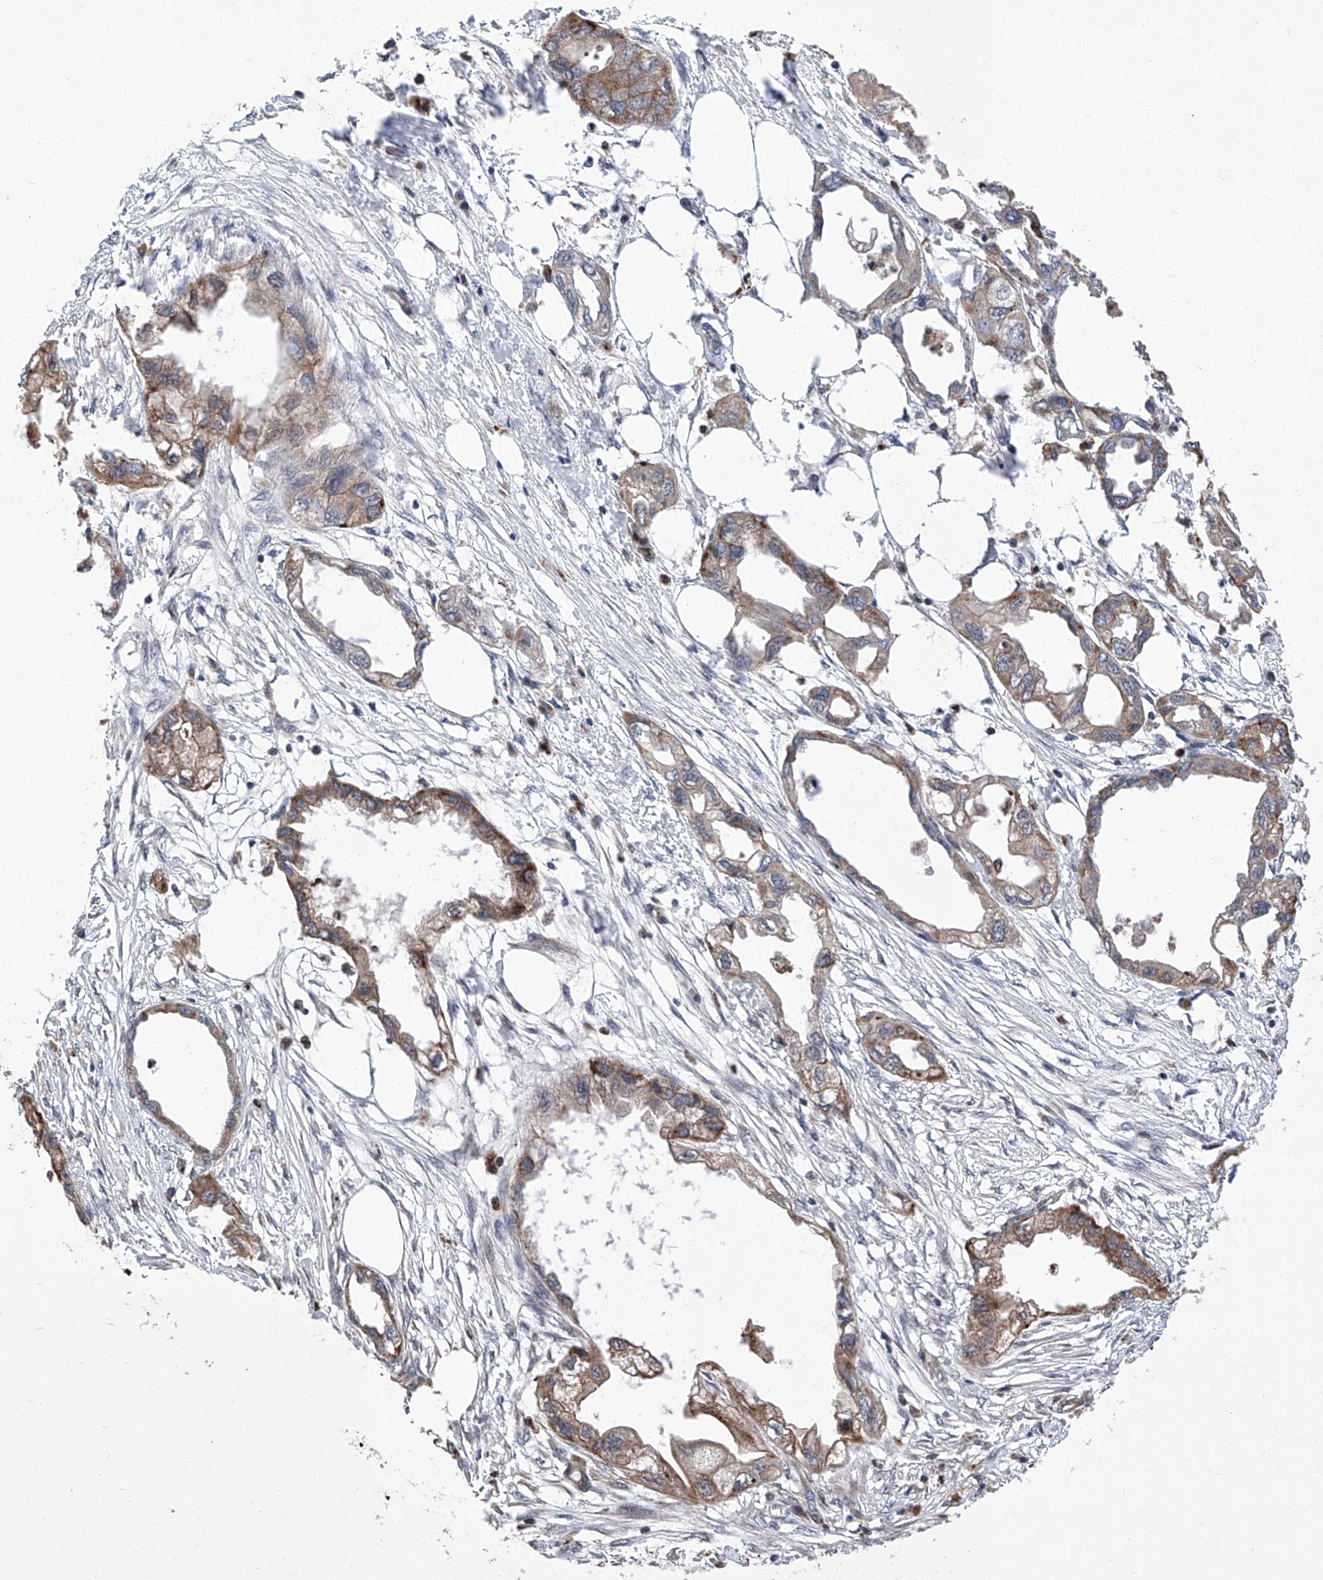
{"staining": {"intensity": "weak", "quantity": "25%-75%", "location": "cytoplasmic/membranous"}, "tissue": "endometrial cancer", "cell_type": "Tumor cells", "image_type": "cancer", "snomed": [{"axis": "morphology", "description": "Adenocarcinoma, NOS"}, {"axis": "morphology", "description": "Adenocarcinoma, metastatic, NOS"}, {"axis": "topography", "description": "Adipose tissue"}, {"axis": "topography", "description": "Endometrium"}], "caption": "The micrograph demonstrates immunohistochemical staining of adenocarcinoma (endometrial). There is weak cytoplasmic/membranous positivity is appreciated in about 25%-75% of tumor cells. (DAB = brown stain, brightfield microscopy at high magnification).", "gene": "FARP2", "patient": {"sex": "female", "age": 67}}